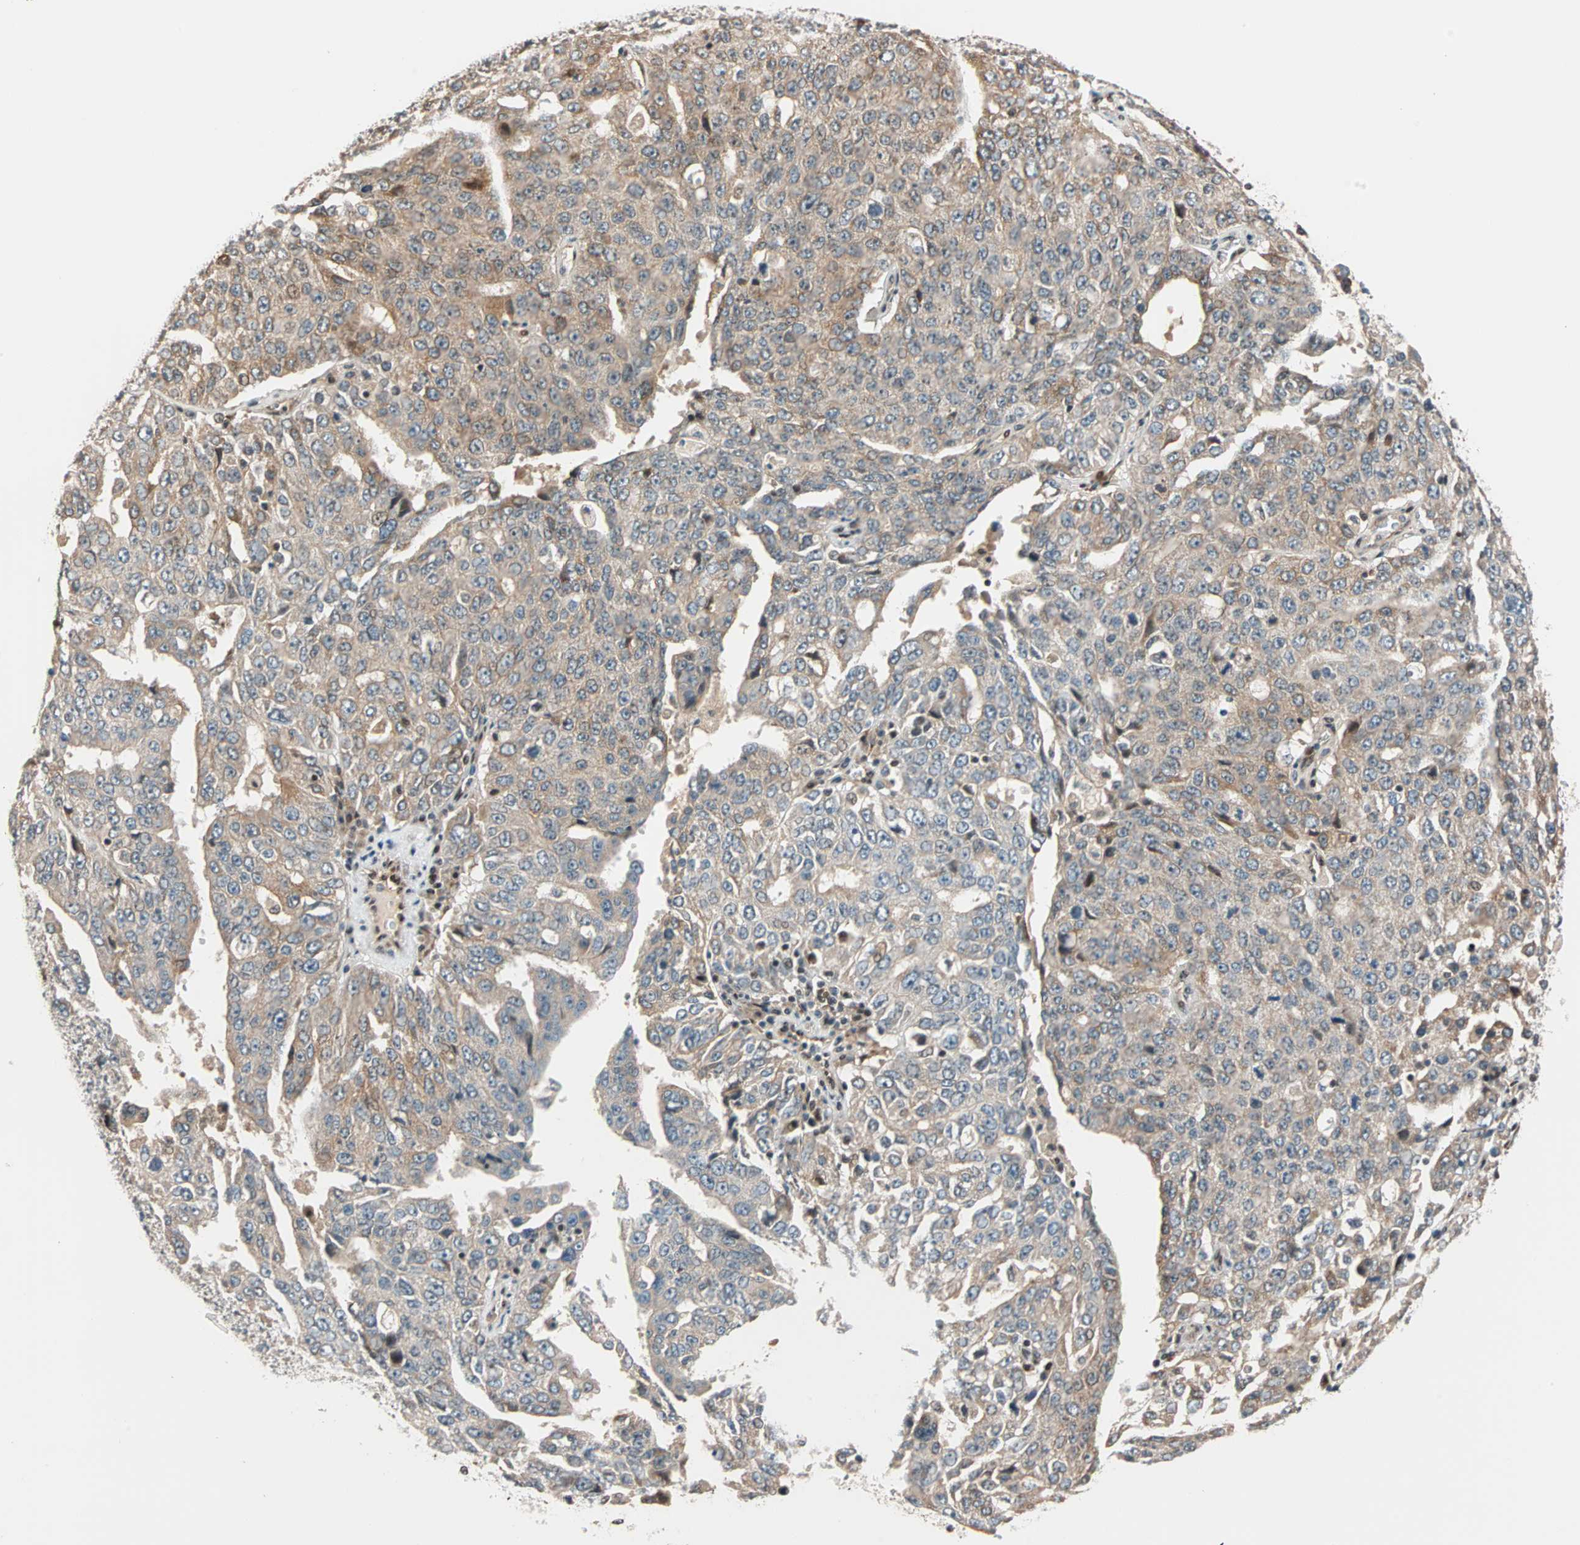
{"staining": {"intensity": "weak", "quantity": ">75%", "location": "cytoplasmic/membranous"}, "tissue": "ovarian cancer", "cell_type": "Tumor cells", "image_type": "cancer", "snomed": [{"axis": "morphology", "description": "Carcinoma, endometroid"}, {"axis": "topography", "description": "Ovary"}], "caption": "Tumor cells display weak cytoplasmic/membranous expression in about >75% of cells in ovarian endometroid carcinoma.", "gene": "HECW1", "patient": {"sex": "female", "age": 62}}